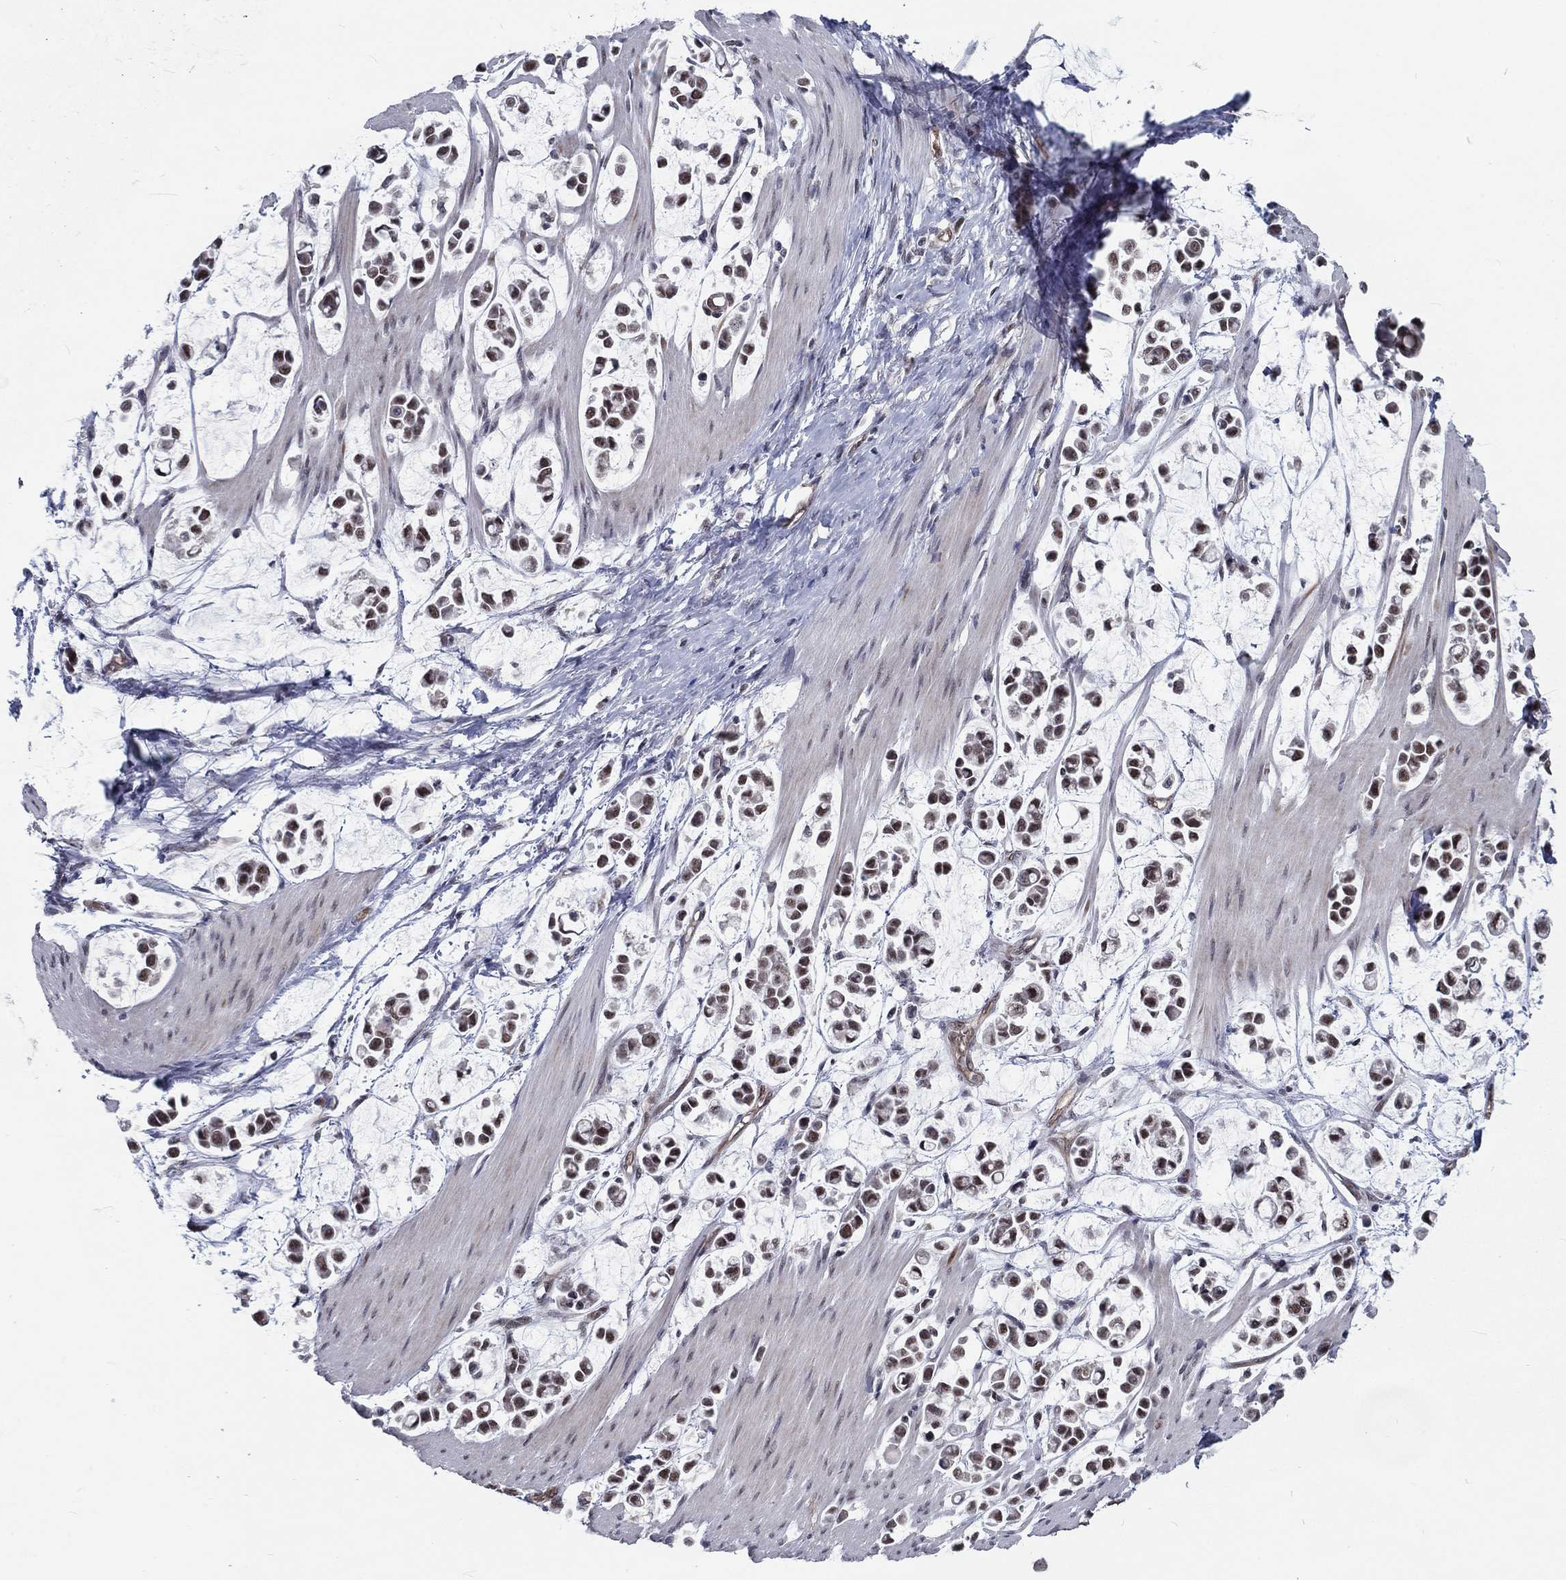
{"staining": {"intensity": "weak", "quantity": ">75%", "location": "nuclear"}, "tissue": "stomach cancer", "cell_type": "Tumor cells", "image_type": "cancer", "snomed": [{"axis": "morphology", "description": "Adenocarcinoma, NOS"}, {"axis": "topography", "description": "Stomach"}], "caption": "Immunohistochemical staining of stomach cancer reveals low levels of weak nuclear protein positivity in approximately >75% of tumor cells.", "gene": "ZBED1", "patient": {"sex": "male", "age": 82}}